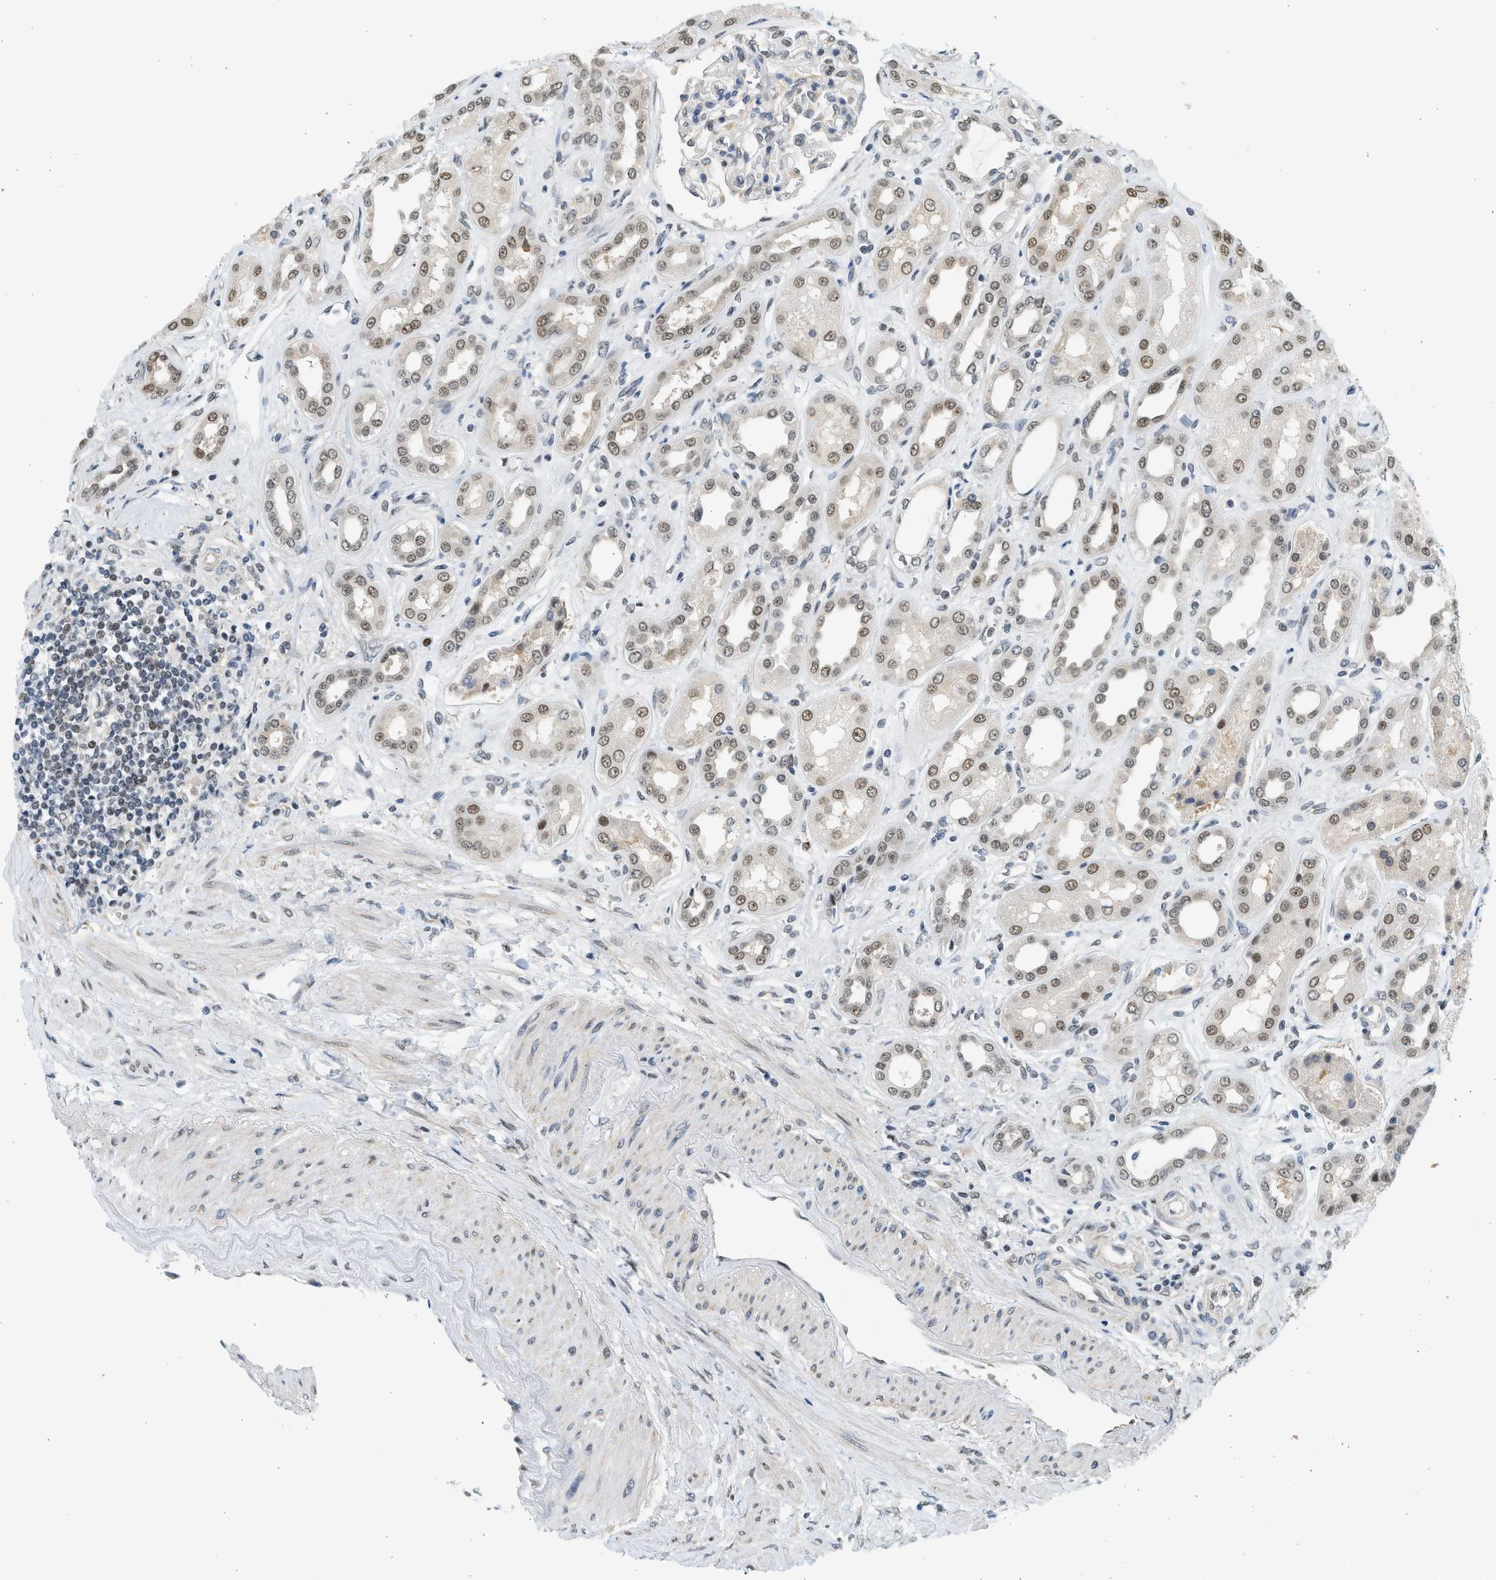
{"staining": {"intensity": "weak", "quantity": "<25%", "location": "nuclear"}, "tissue": "kidney", "cell_type": "Cells in glomeruli", "image_type": "normal", "snomed": [{"axis": "morphology", "description": "Normal tissue, NOS"}, {"axis": "topography", "description": "Kidney"}], "caption": "This image is of unremarkable kidney stained with IHC to label a protein in brown with the nuclei are counter-stained blue. There is no positivity in cells in glomeruli.", "gene": "HIPK1", "patient": {"sex": "male", "age": 59}}